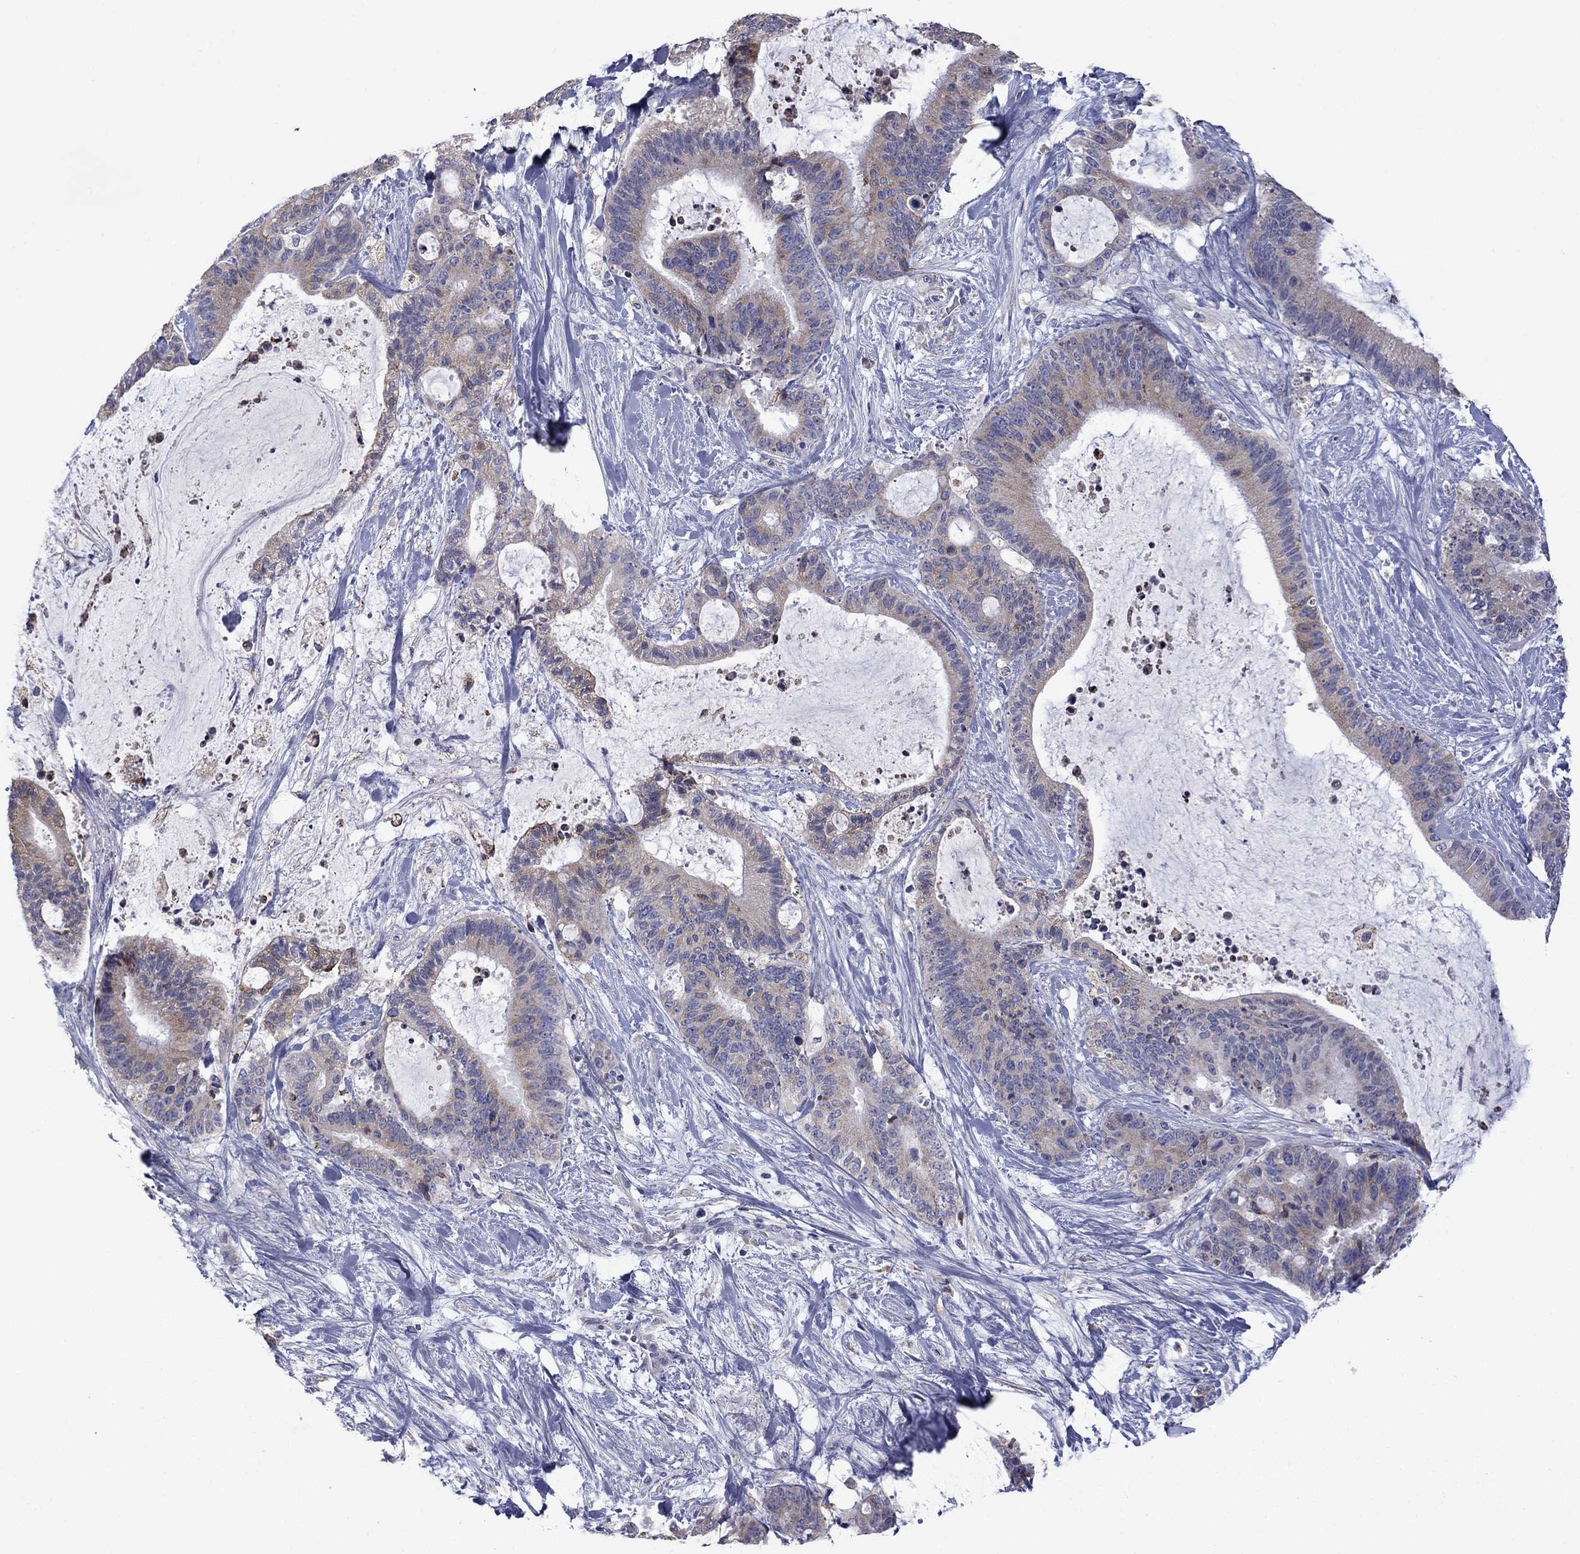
{"staining": {"intensity": "strong", "quantity": "<25%", "location": "cytoplasmic/membranous"}, "tissue": "liver cancer", "cell_type": "Tumor cells", "image_type": "cancer", "snomed": [{"axis": "morphology", "description": "Cholangiocarcinoma"}, {"axis": "topography", "description": "Liver"}], "caption": "Approximately <25% of tumor cells in human liver cholangiocarcinoma demonstrate strong cytoplasmic/membranous protein staining as visualized by brown immunohistochemical staining.", "gene": "TMPRSS11A", "patient": {"sex": "female", "age": 73}}